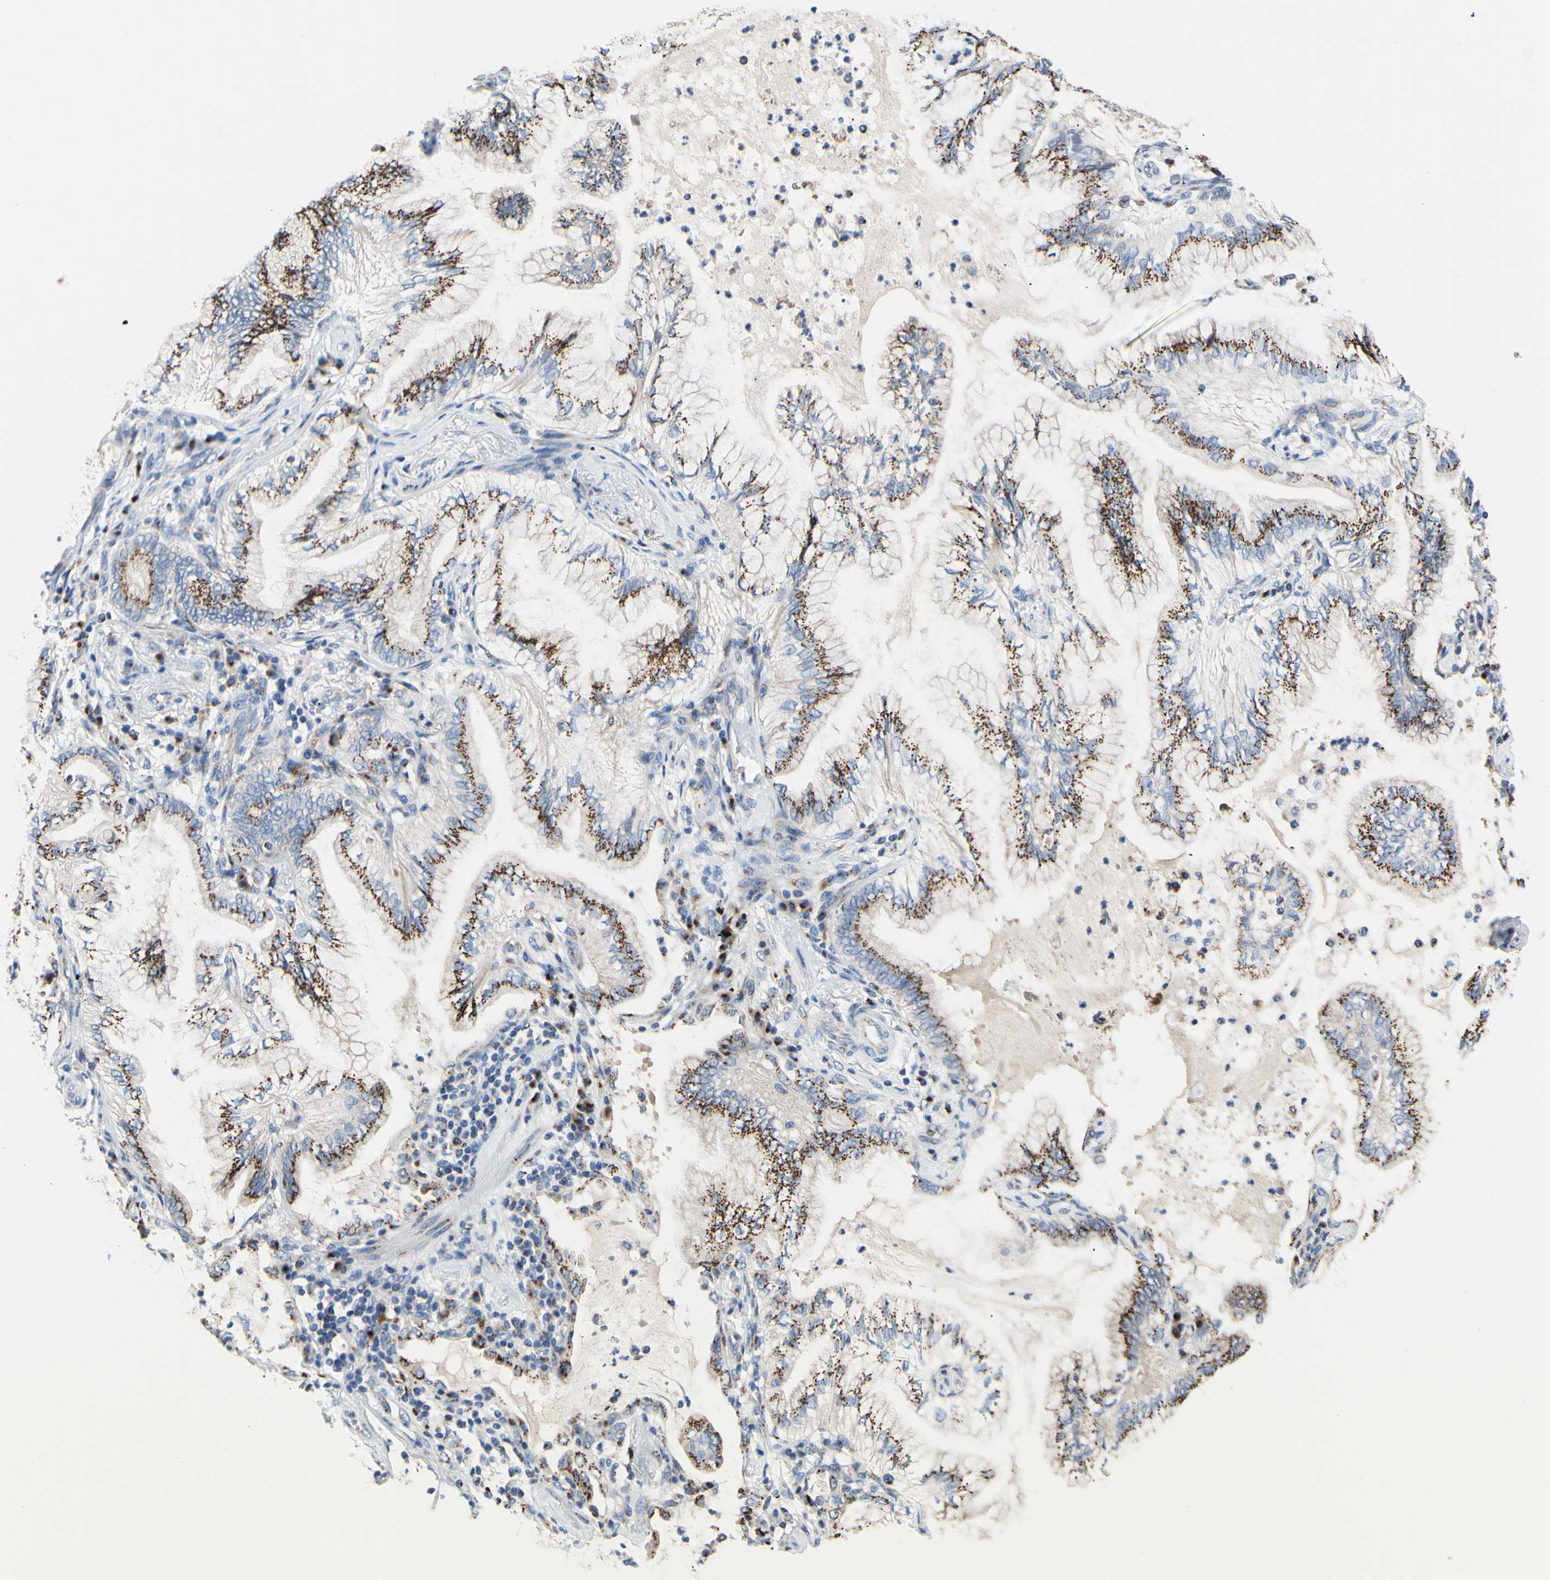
{"staining": {"intensity": "moderate", "quantity": ">75%", "location": "cytoplasmic/membranous"}, "tissue": "lung cancer", "cell_type": "Tumor cells", "image_type": "cancer", "snomed": [{"axis": "morphology", "description": "Normal tissue, NOS"}, {"axis": "morphology", "description": "Adenocarcinoma, NOS"}, {"axis": "topography", "description": "Bronchus"}, {"axis": "topography", "description": "Lung"}], "caption": "Protein staining exhibits moderate cytoplasmic/membranous expression in about >75% of tumor cells in lung adenocarcinoma.", "gene": "GALNT2", "patient": {"sex": "female", "age": 70}}